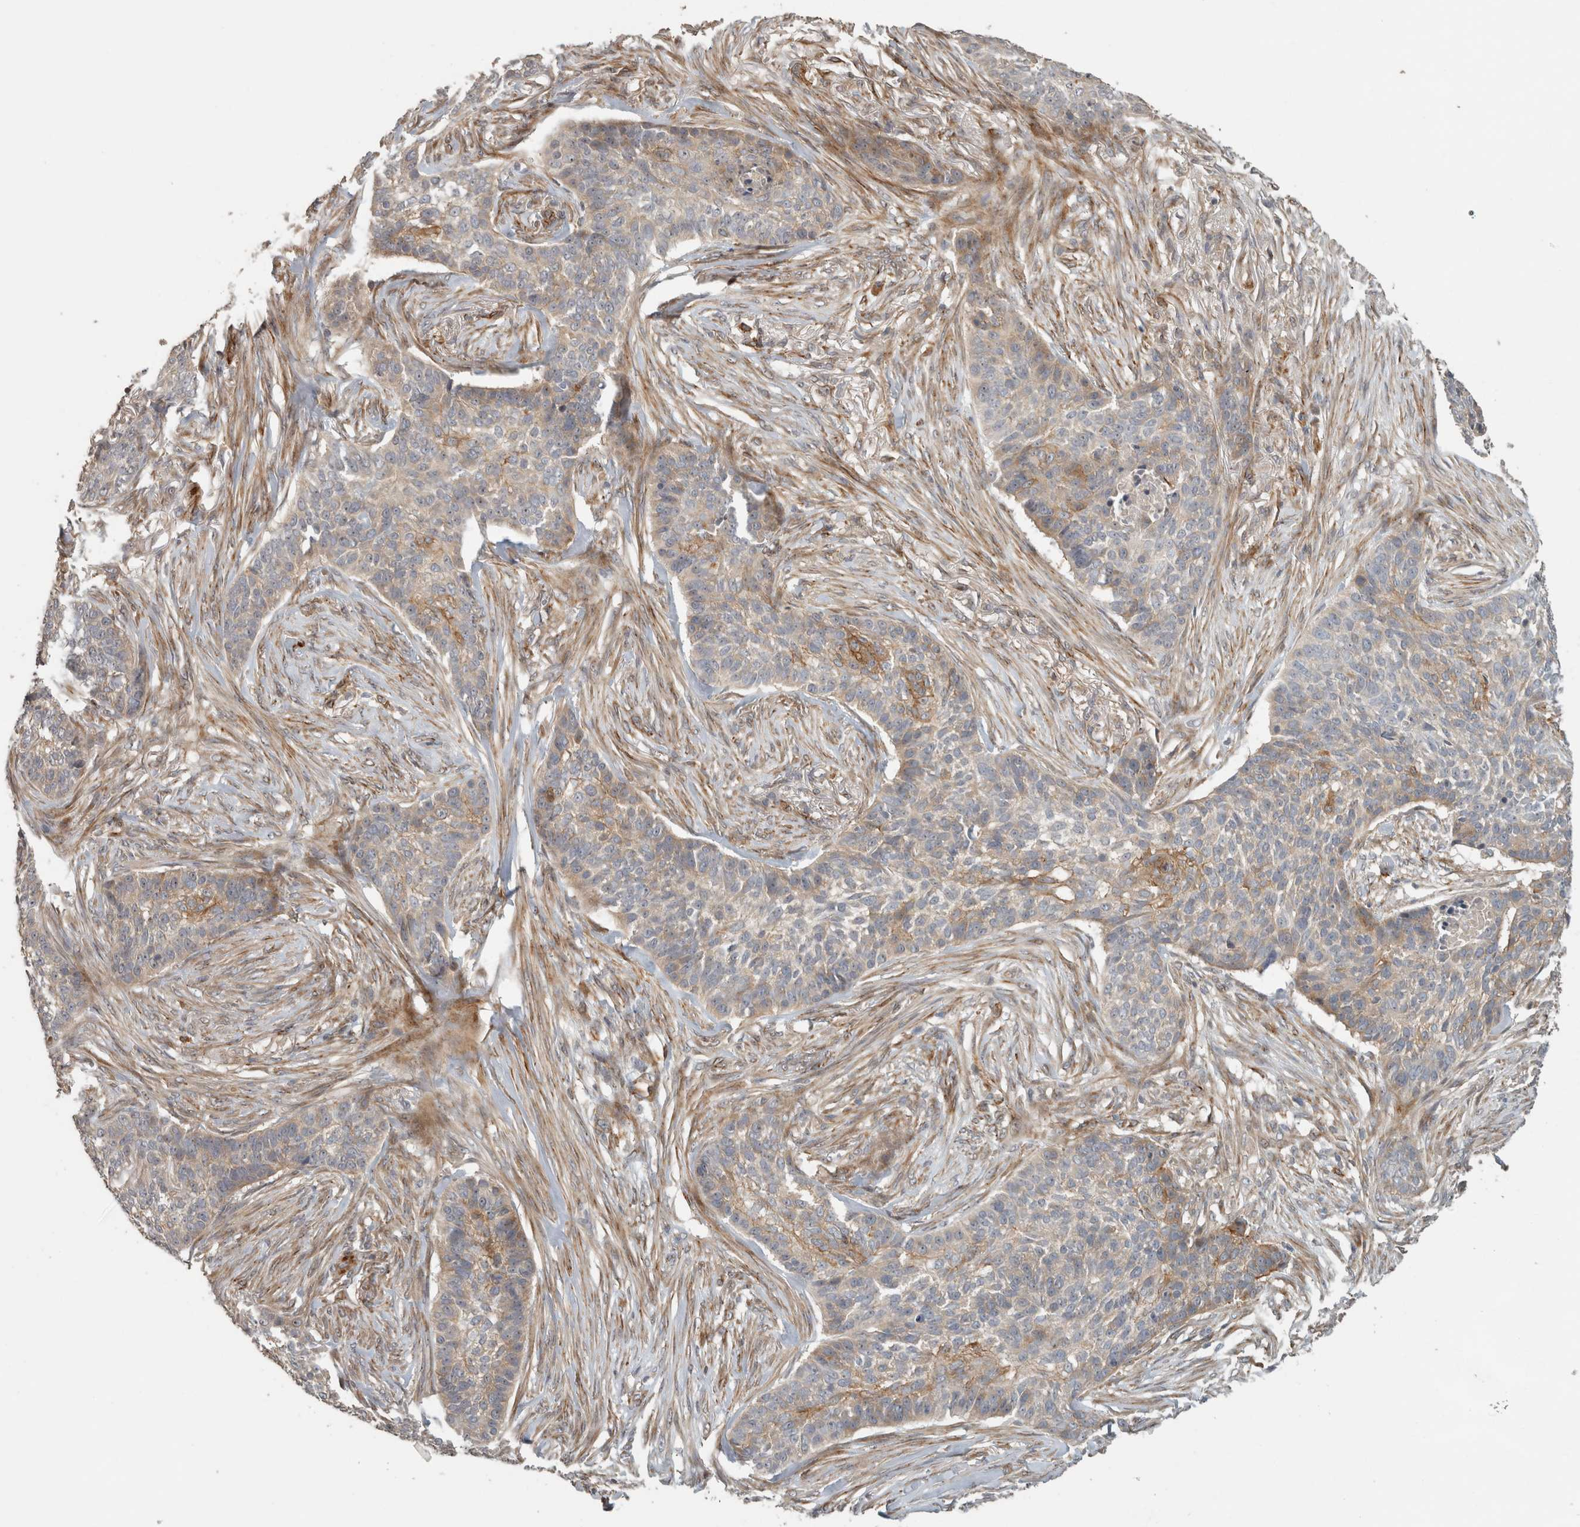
{"staining": {"intensity": "moderate", "quantity": "<25%", "location": "cytoplasmic/membranous"}, "tissue": "skin cancer", "cell_type": "Tumor cells", "image_type": "cancer", "snomed": [{"axis": "morphology", "description": "Basal cell carcinoma"}, {"axis": "topography", "description": "Skin"}], "caption": "The histopathology image exhibits immunohistochemical staining of skin cancer. There is moderate cytoplasmic/membranous staining is present in about <25% of tumor cells. The protein is shown in brown color, while the nuclei are stained blue.", "gene": "SIPA1L2", "patient": {"sex": "male", "age": 85}}